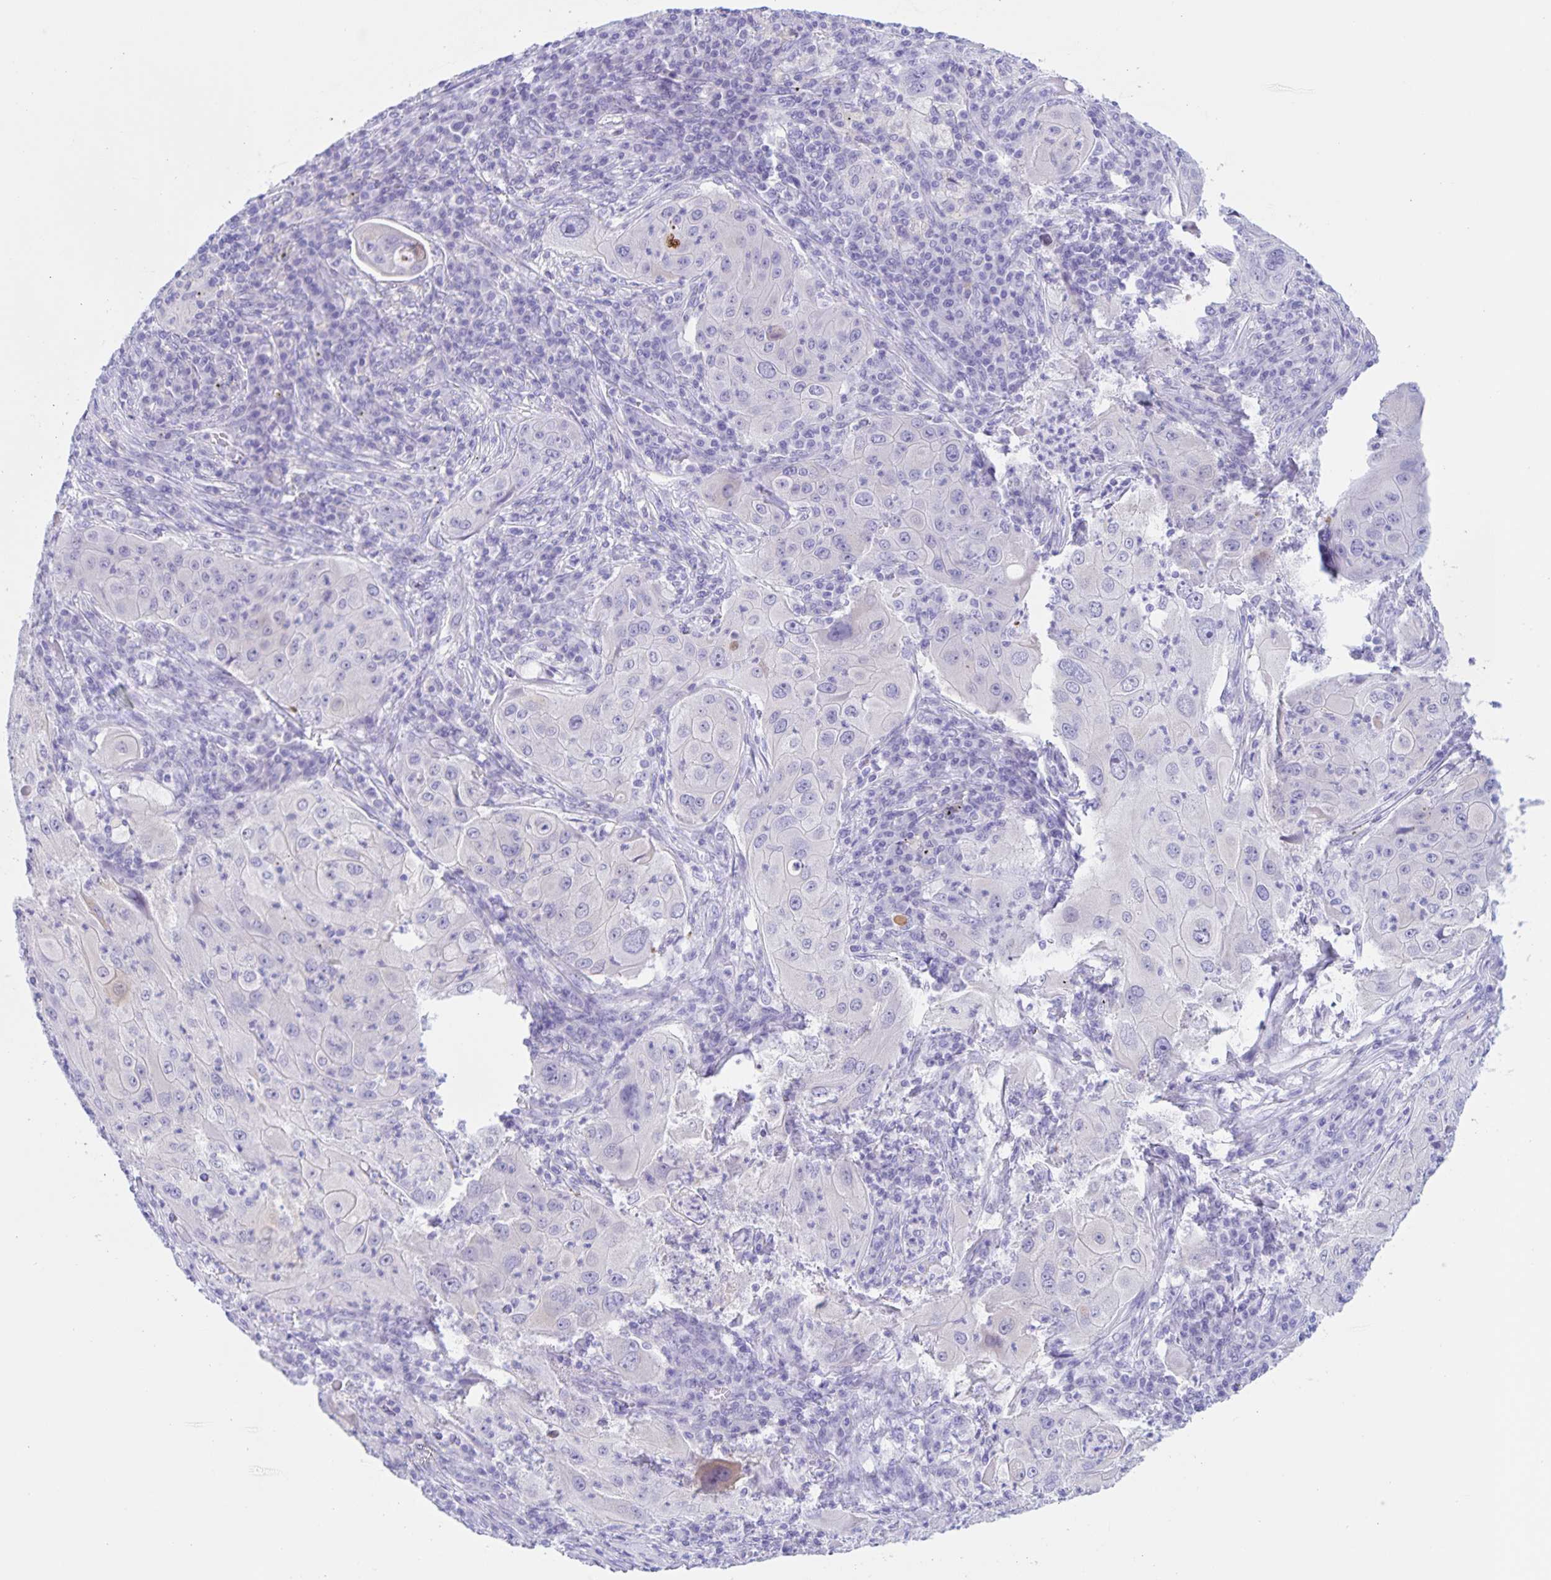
{"staining": {"intensity": "negative", "quantity": "none", "location": "none"}, "tissue": "lung cancer", "cell_type": "Tumor cells", "image_type": "cancer", "snomed": [{"axis": "morphology", "description": "Squamous cell carcinoma, NOS"}, {"axis": "topography", "description": "Lung"}], "caption": "An immunohistochemistry image of lung squamous cell carcinoma is shown. There is no staining in tumor cells of lung squamous cell carcinoma.", "gene": "TGIF2LX", "patient": {"sex": "female", "age": 59}}